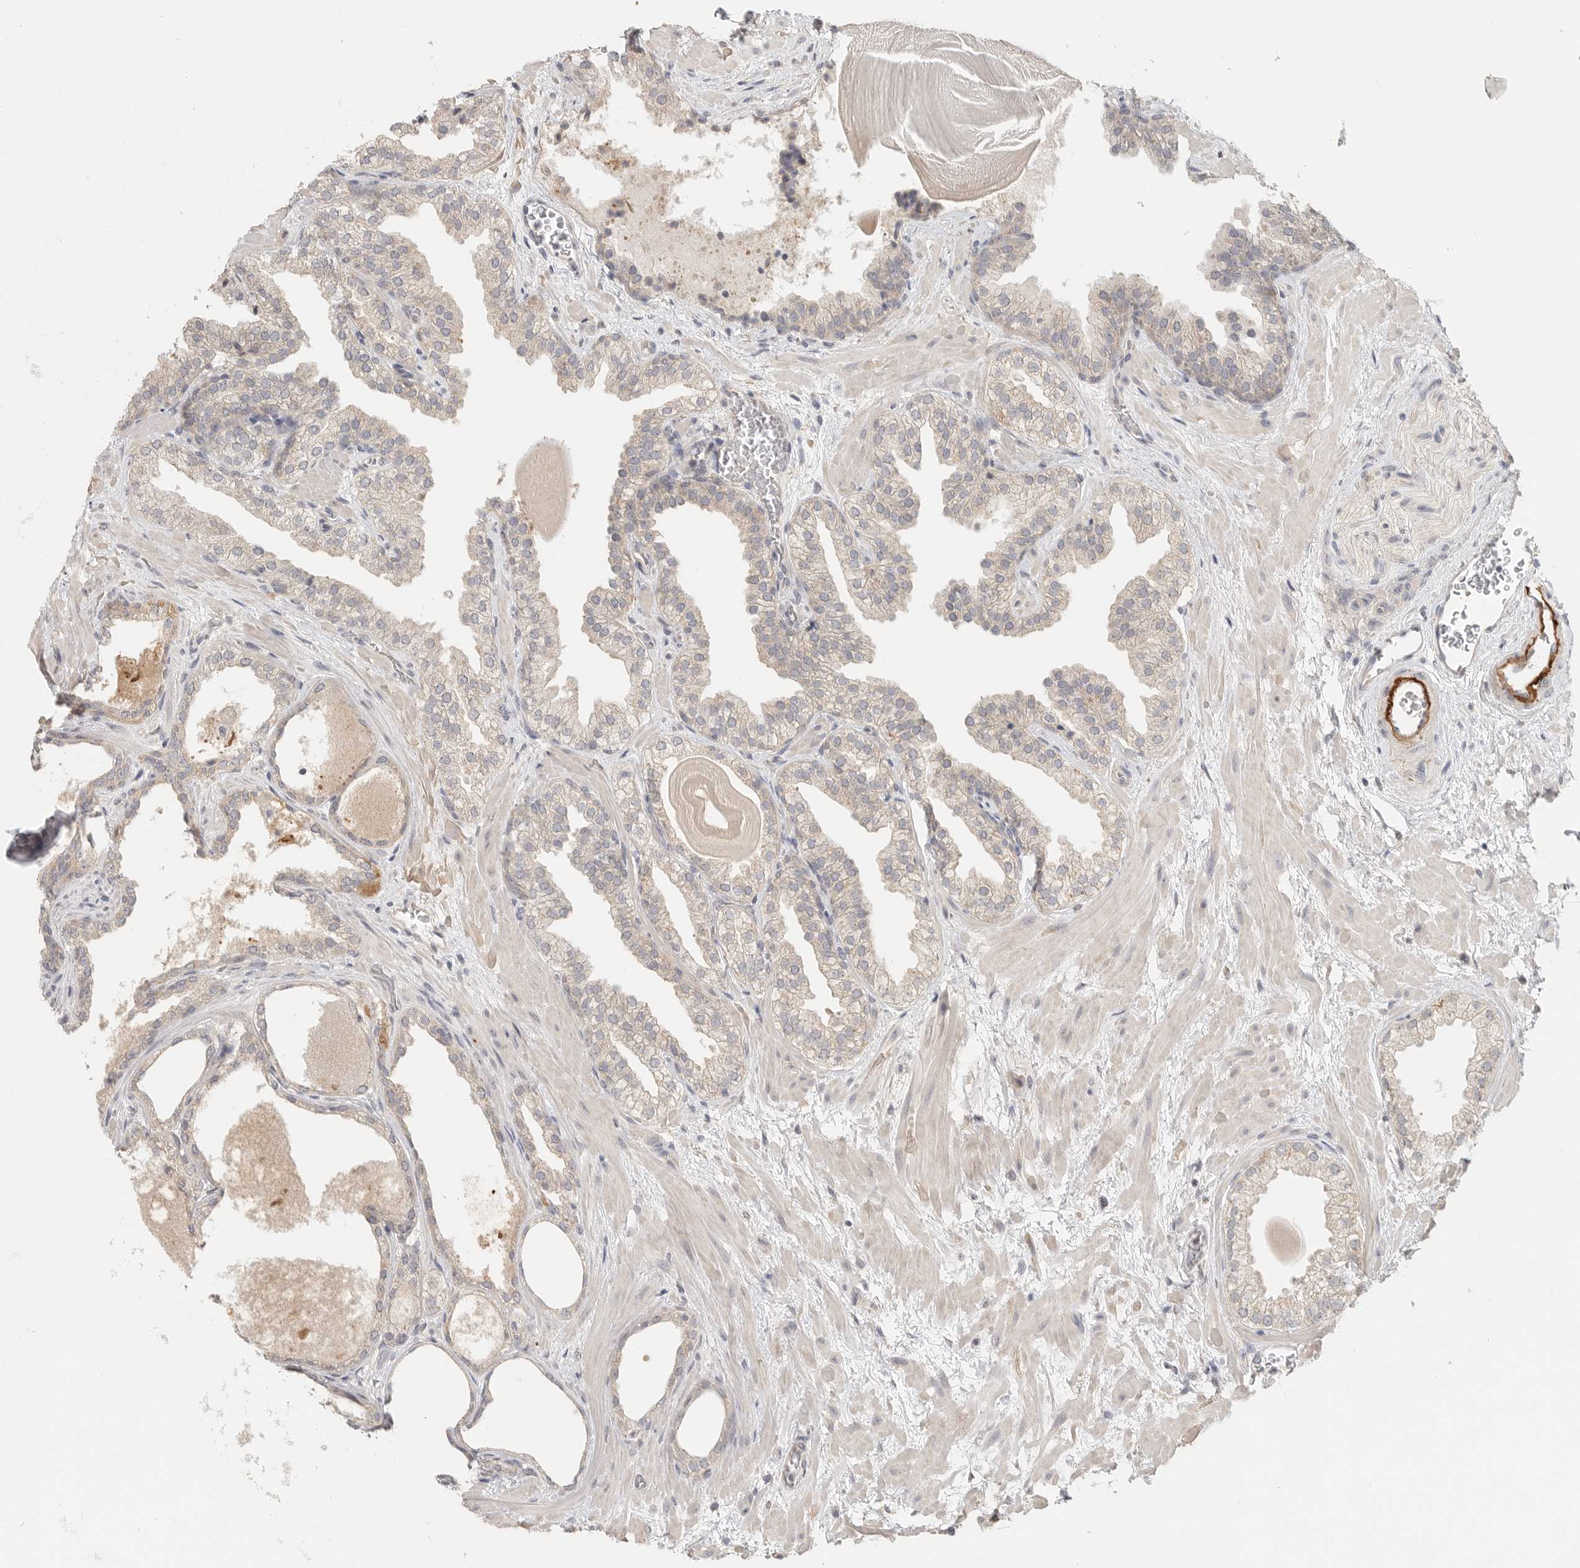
{"staining": {"intensity": "weak", "quantity": "<25%", "location": "cytoplasmic/membranous"}, "tissue": "prostate", "cell_type": "Glandular cells", "image_type": "normal", "snomed": [{"axis": "morphology", "description": "Normal tissue, NOS"}, {"axis": "topography", "description": "Prostate"}], "caption": "Human prostate stained for a protein using IHC exhibits no positivity in glandular cells.", "gene": "HDAC6", "patient": {"sex": "male", "age": 48}}